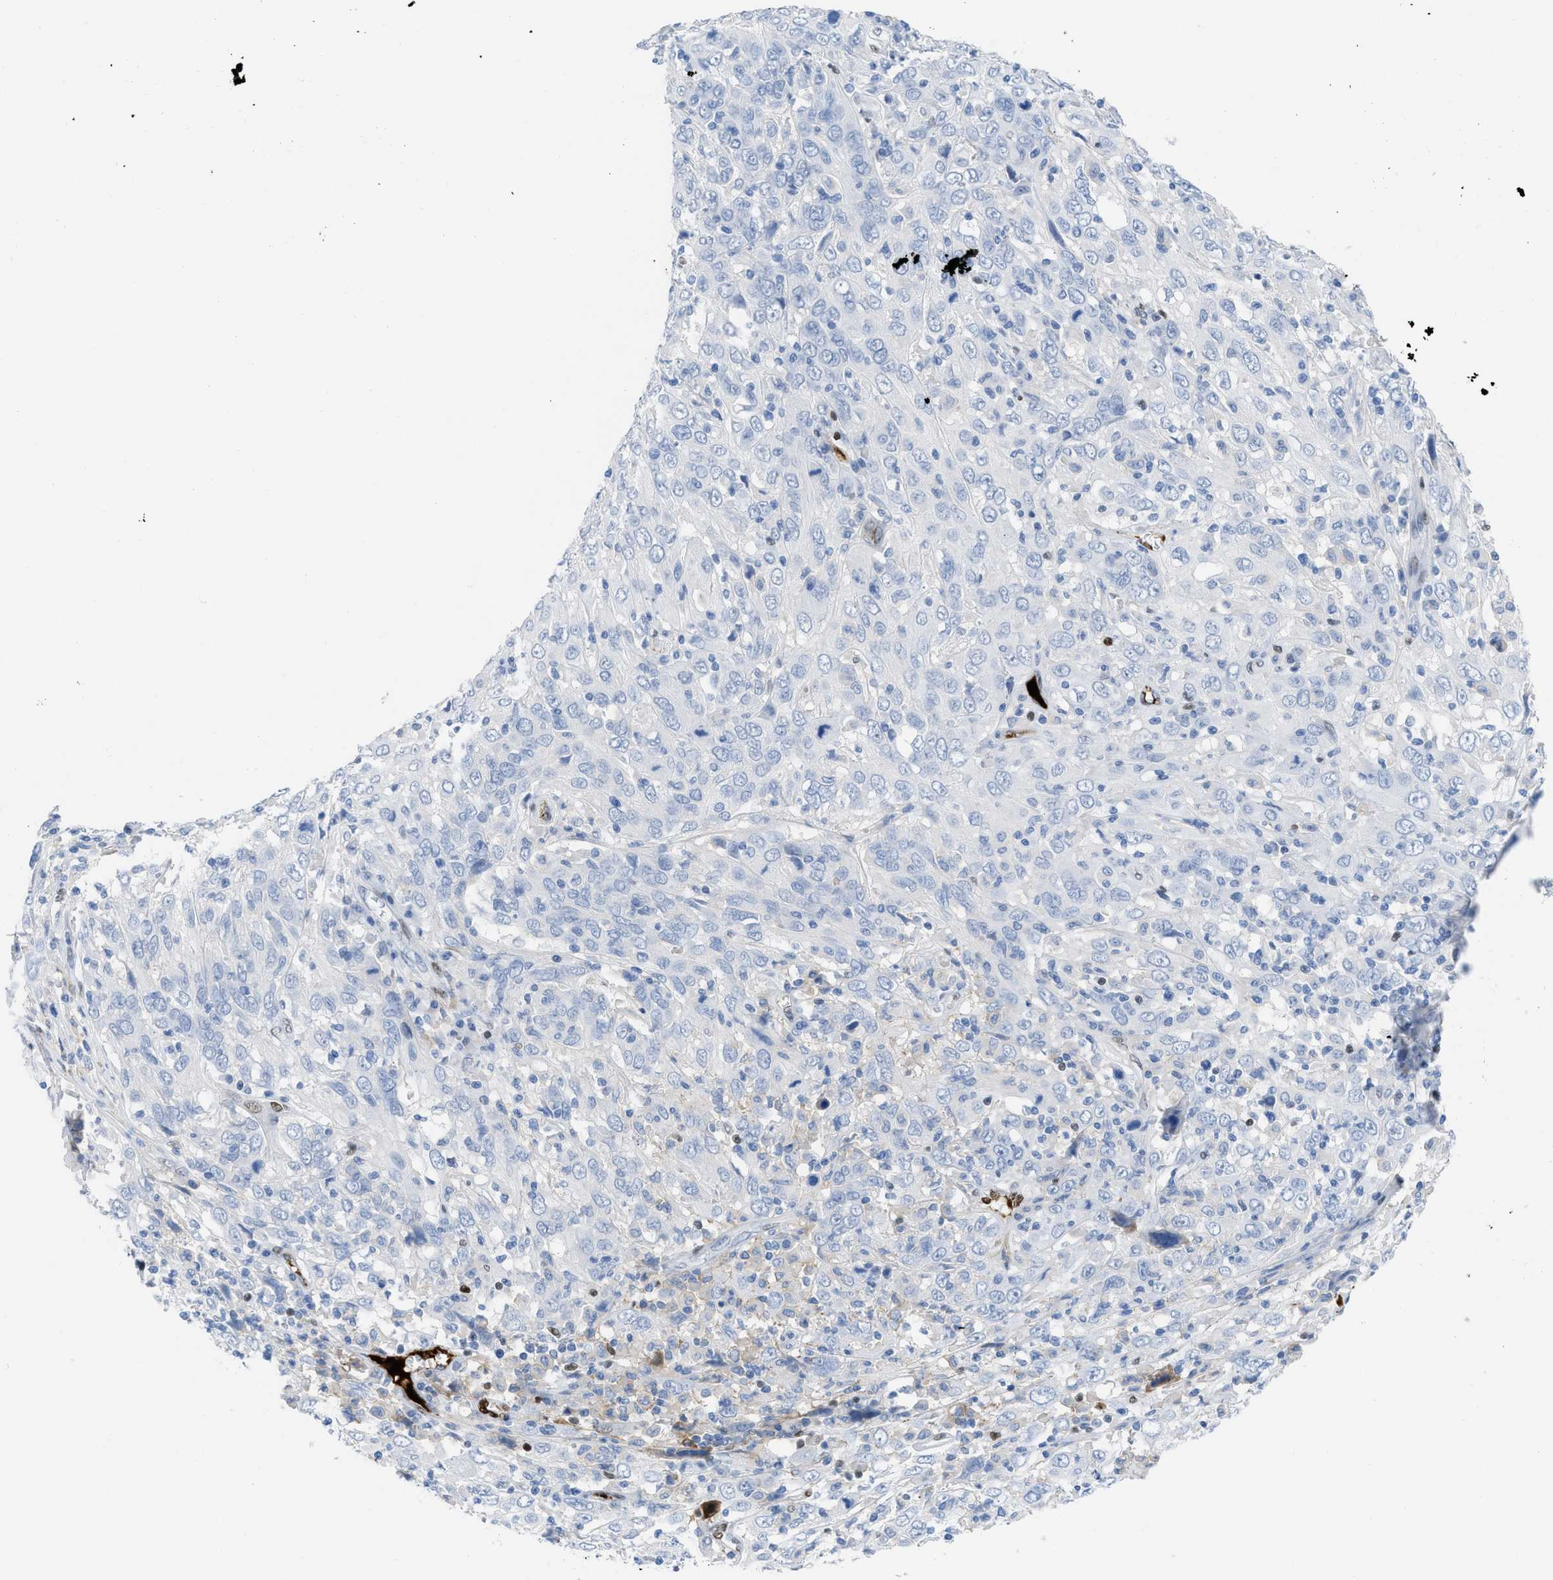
{"staining": {"intensity": "negative", "quantity": "none", "location": "none"}, "tissue": "cervical cancer", "cell_type": "Tumor cells", "image_type": "cancer", "snomed": [{"axis": "morphology", "description": "Squamous cell carcinoma, NOS"}, {"axis": "topography", "description": "Cervix"}], "caption": "This is a histopathology image of immunohistochemistry staining of cervical cancer, which shows no positivity in tumor cells.", "gene": "LEF1", "patient": {"sex": "female", "age": 46}}